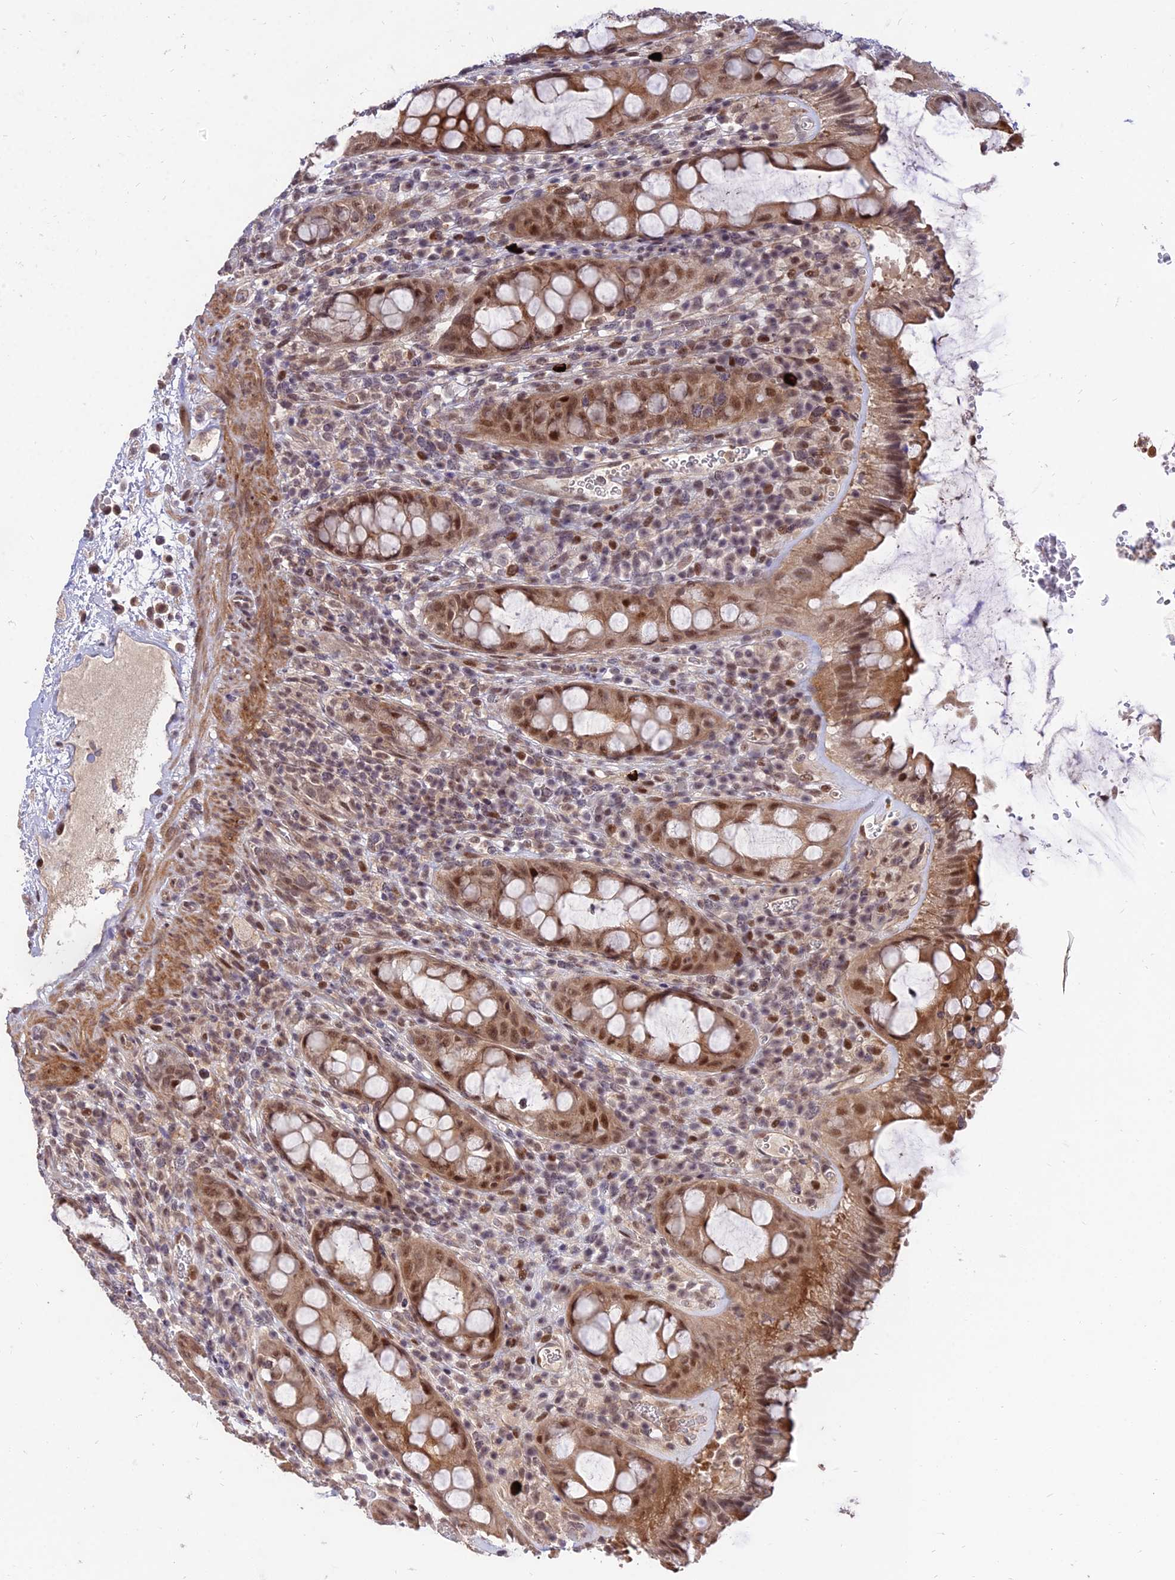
{"staining": {"intensity": "moderate", "quantity": ">75%", "location": "cytoplasmic/membranous,nuclear"}, "tissue": "rectum", "cell_type": "Glandular cells", "image_type": "normal", "snomed": [{"axis": "morphology", "description": "Normal tissue, NOS"}, {"axis": "topography", "description": "Rectum"}], "caption": "Moderate cytoplasmic/membranous,nuclear protein positivity is identified in approximately >75% of glandular cells in rectum.", "gene": "ZNF85", "patient": {"sex": "female", "age": 57}}